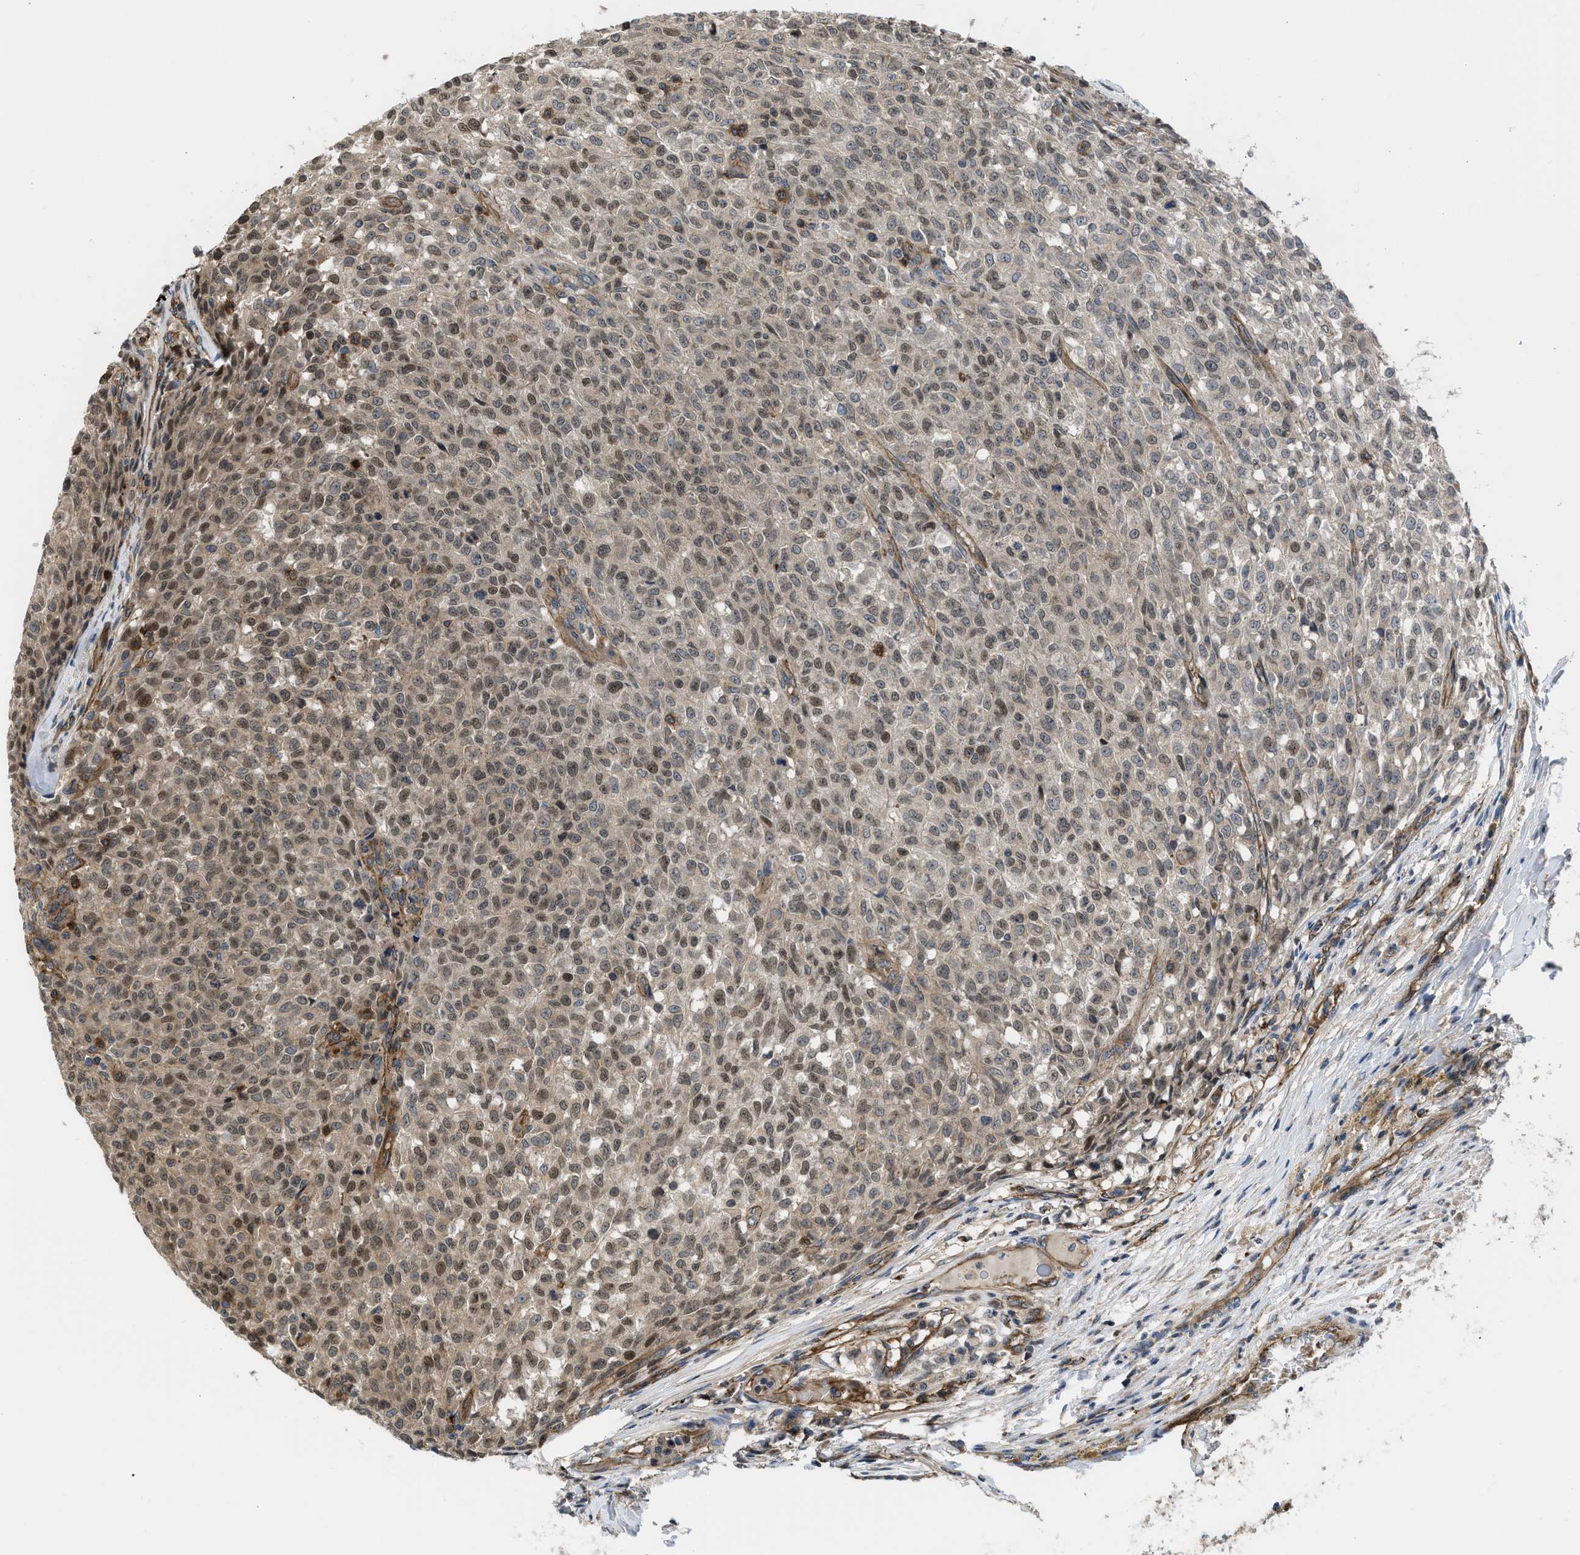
{"staining": {"intensity": "moderate", "quantity": "25%-75%", "location": "nuclear"}, "tissue": "testis cancer", "cell_type": "Tumor cells", "image_type": "cancer", "snomed": [{"axis": "morphology", "description": "Seminoma, NOS"}, {"axis": "topography", "description": "Testis"}], "caption": "This image reveals IHC staining of human testis seminoma, with medium moderate nuclear expression in approximately 25%-75% of tumor cells.", "gene": "GPATCH2L", "patient": {"sex": "male", "age": 59}}